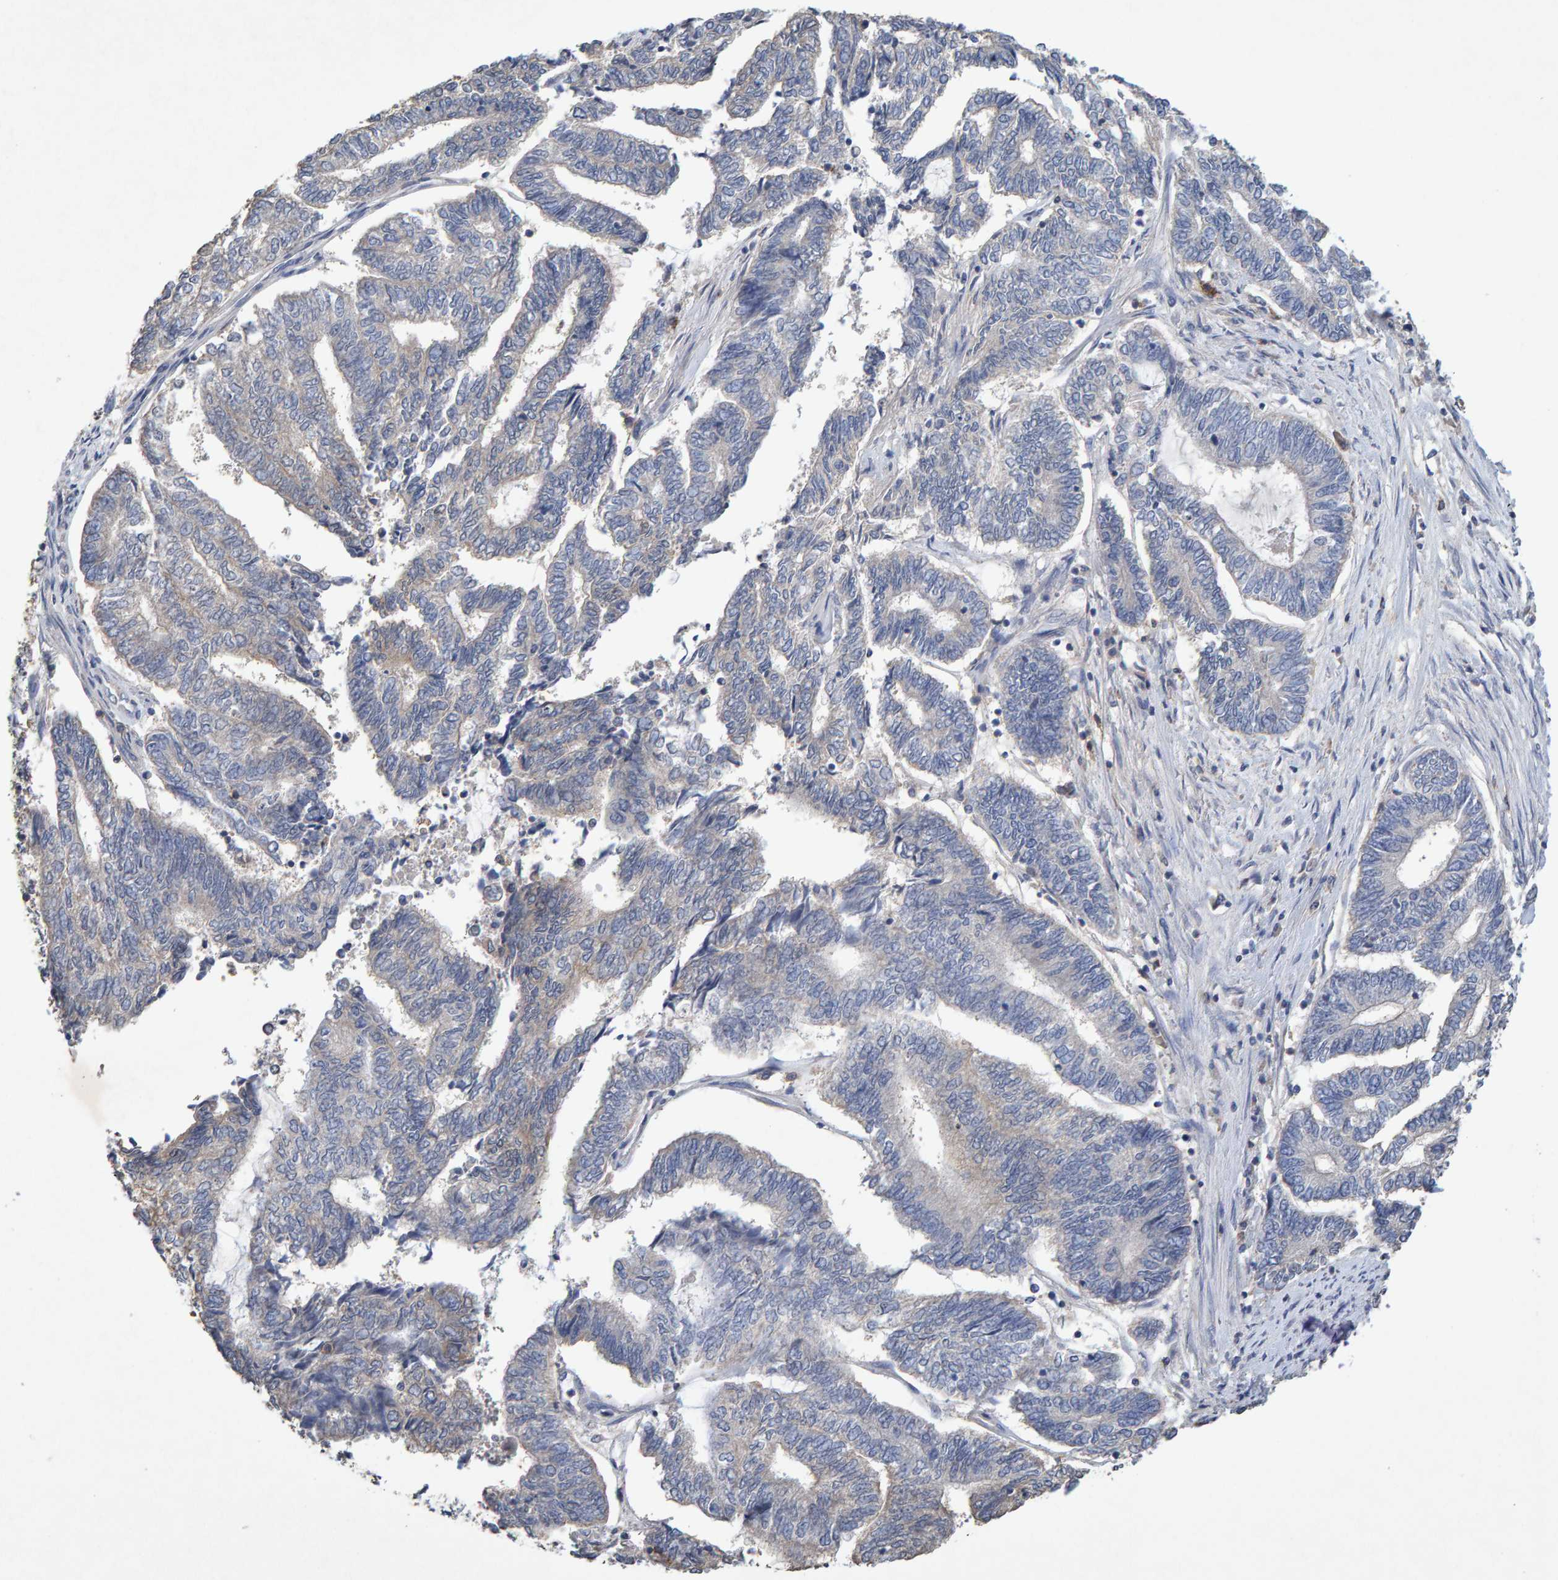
{"staining": {"intensity": "negative", "quantity": "none", "location": "none"}, "tissue": "endometrial cancer", "cell_type": "Tumor cells", "image_type": "cancer", "snomed": [{"axis": "morphology", "description": "Adenocarcinoma, NOS"}, {"axis": "topography", "description": "Uterus"}, {"axis": "topography", "description": "Endometrium"}], "caption": "Protein analysis of endometrial cancer (adenocarcinoma) reveals no significant staining in tumor cells. (DAB (3,3'-diaminobenzidine) IHC, high magnification).", "gene": "CTH", "patient": {"sex": "female", "age": 70}}